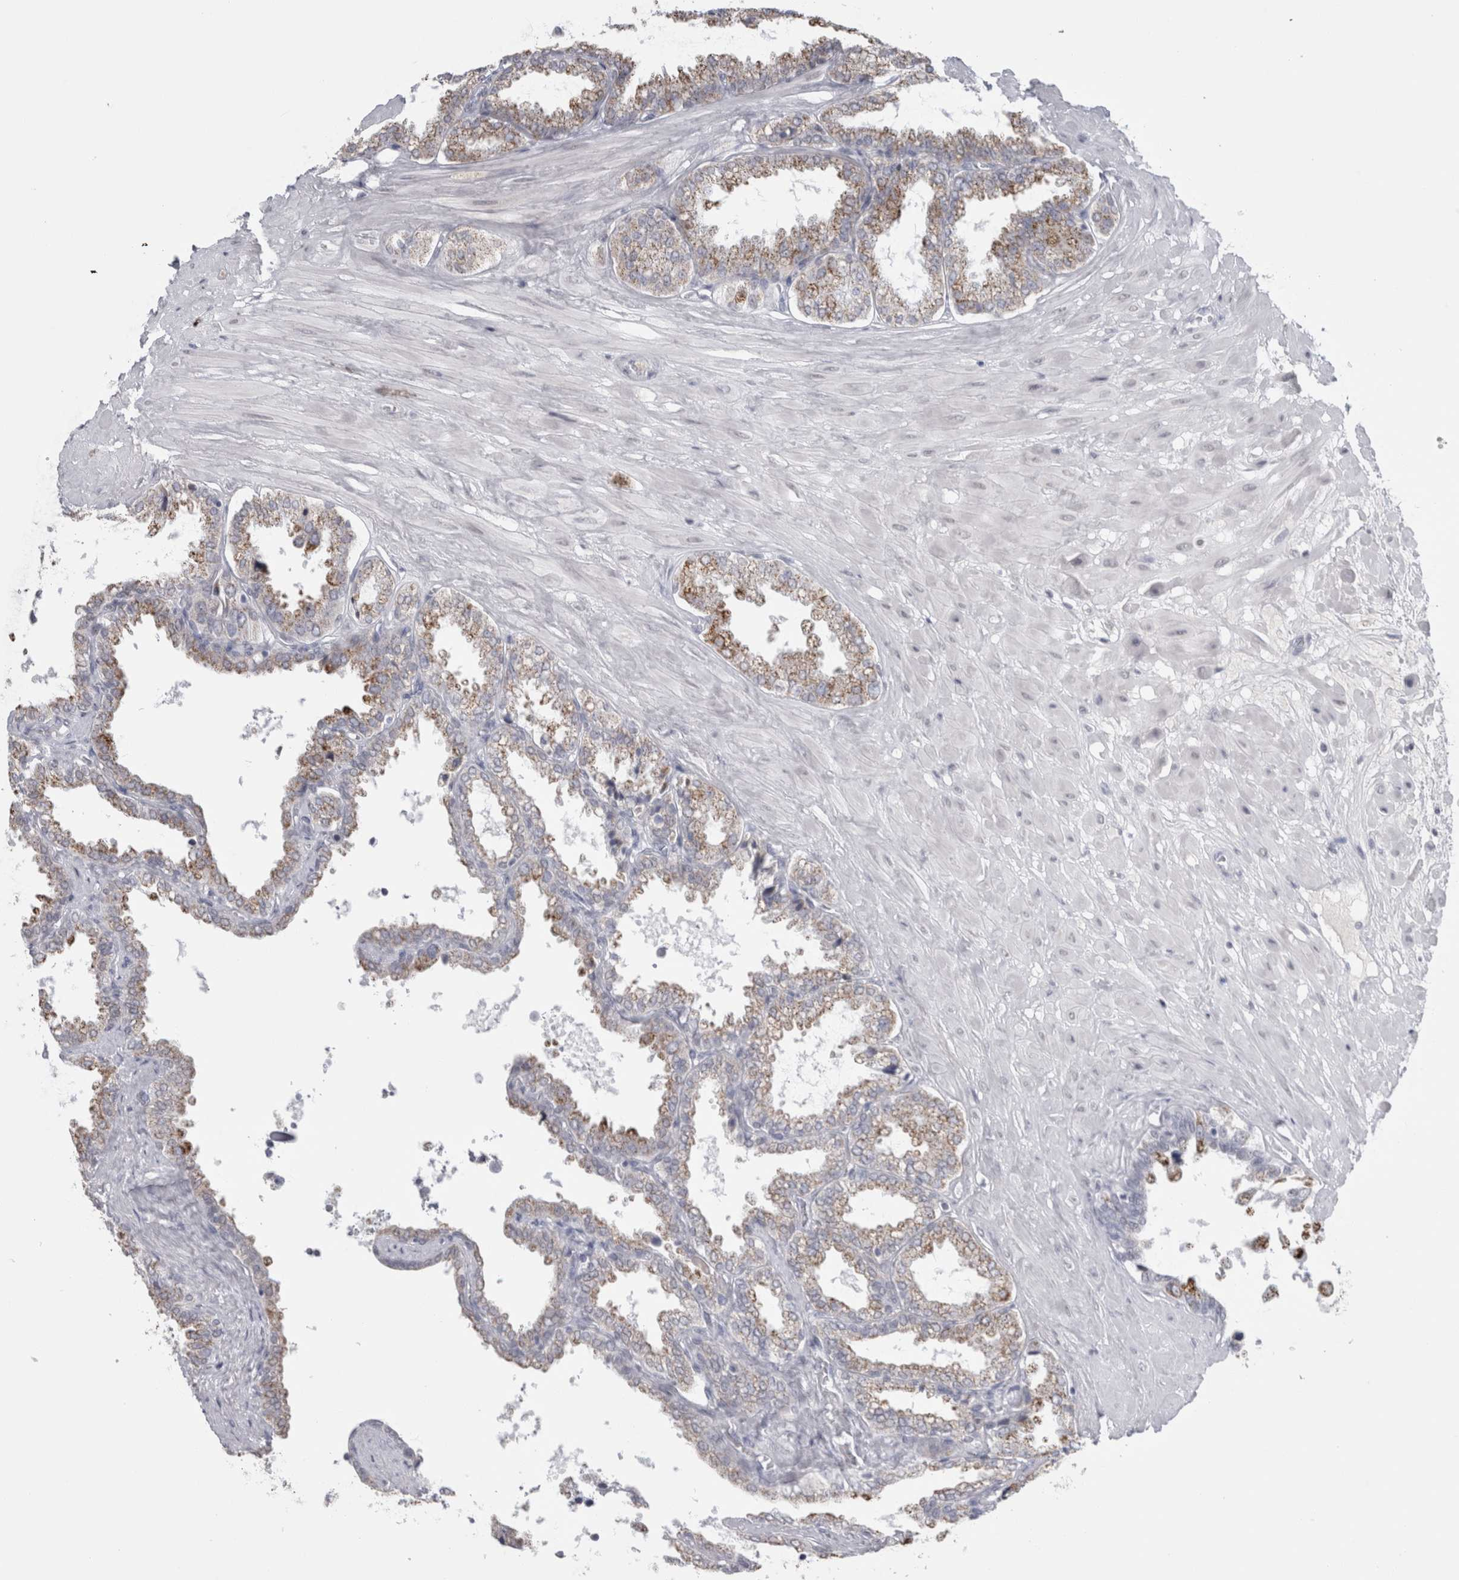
{"staining": {"intensity": "moderate", "quantity": ">75%", "location": "cytoplasmic/membranous"}, "tissue": "seminal vesicle", "cell_type": "Glandular cells", "image_type": "normal", "snomed": [{"axis": "morphology", "description": "Normal tissue, NOS"}, {"axis": "topography", "description": "Seminal veicle"}], "caption": "This photomicrograph exhibits benign seminal vesicle stained with IHC to label a protein in brown. The cytoplasmic/membranous of glandular cells show moderate positivity for the protein. Nuclei are counter-stained blue.", "gene": "PLIN1", "patient": {"sex": "male", "age": 46}}